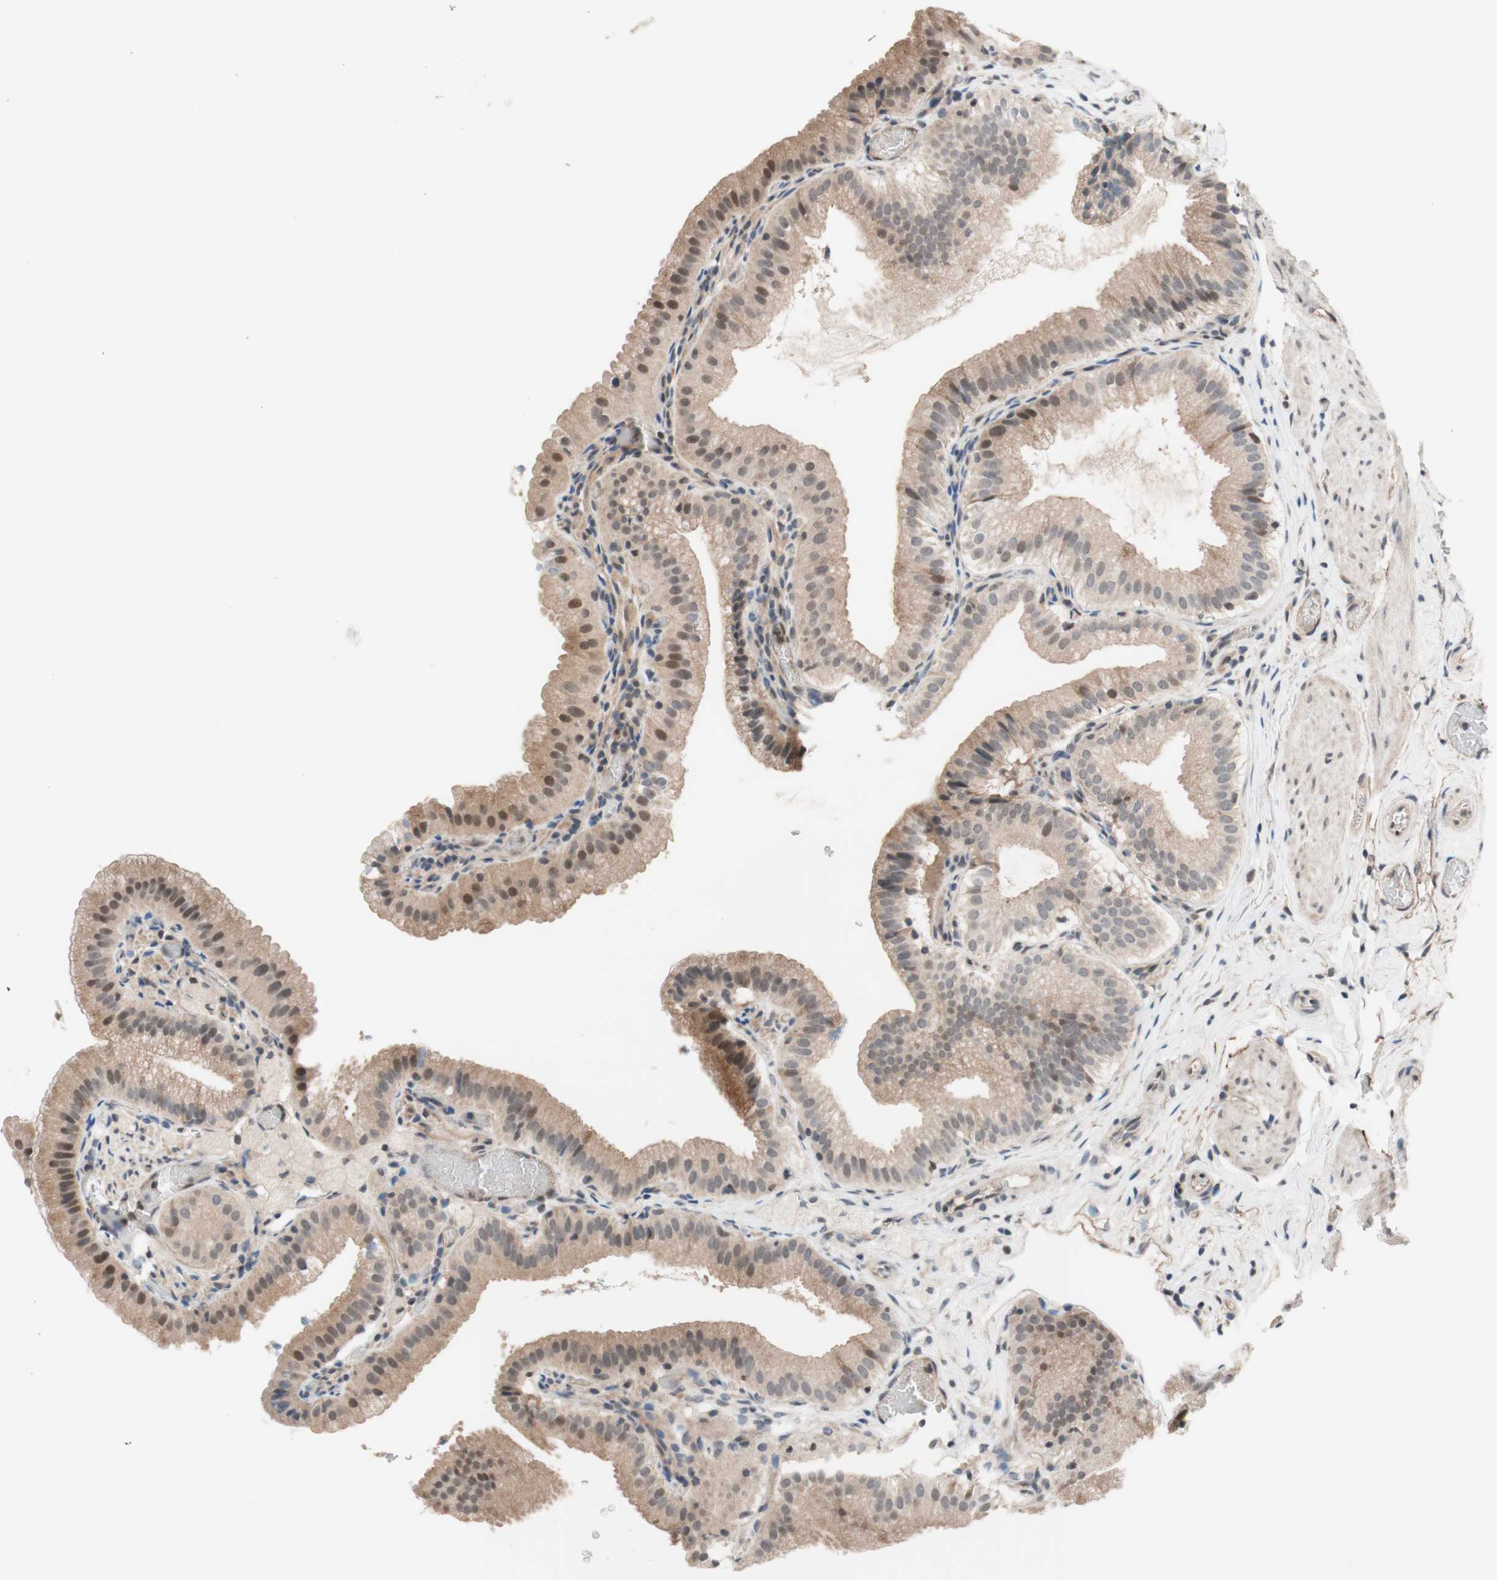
{"staining": {"intensity": "moderate", "quantity": "25%-75%", "location": "cytoplasmic/membranous,nuclear"}, "tissue": "gallbladder", "cell_type": "Glandular cells", "image_type": "normal", "snomed": [{"axis": "morphology", "description": "Normal tissue, NOS"}, {"axis": "topography", "description": "Gallbladder"}], "caption": "DAB immunohistochemical staining of normal human gallbladder shows moderate cytoplasmic/membranous,nuclear protein staining in about 25%-75% of glandular cells. Using DAB (3,3'-diaminobenzidine) (brown) and hematoxylin (blue) stains, captured at high magnification using brightfield microscopy.", "gene": "CD55", "patient": {"sex": "male", "age": 54}}